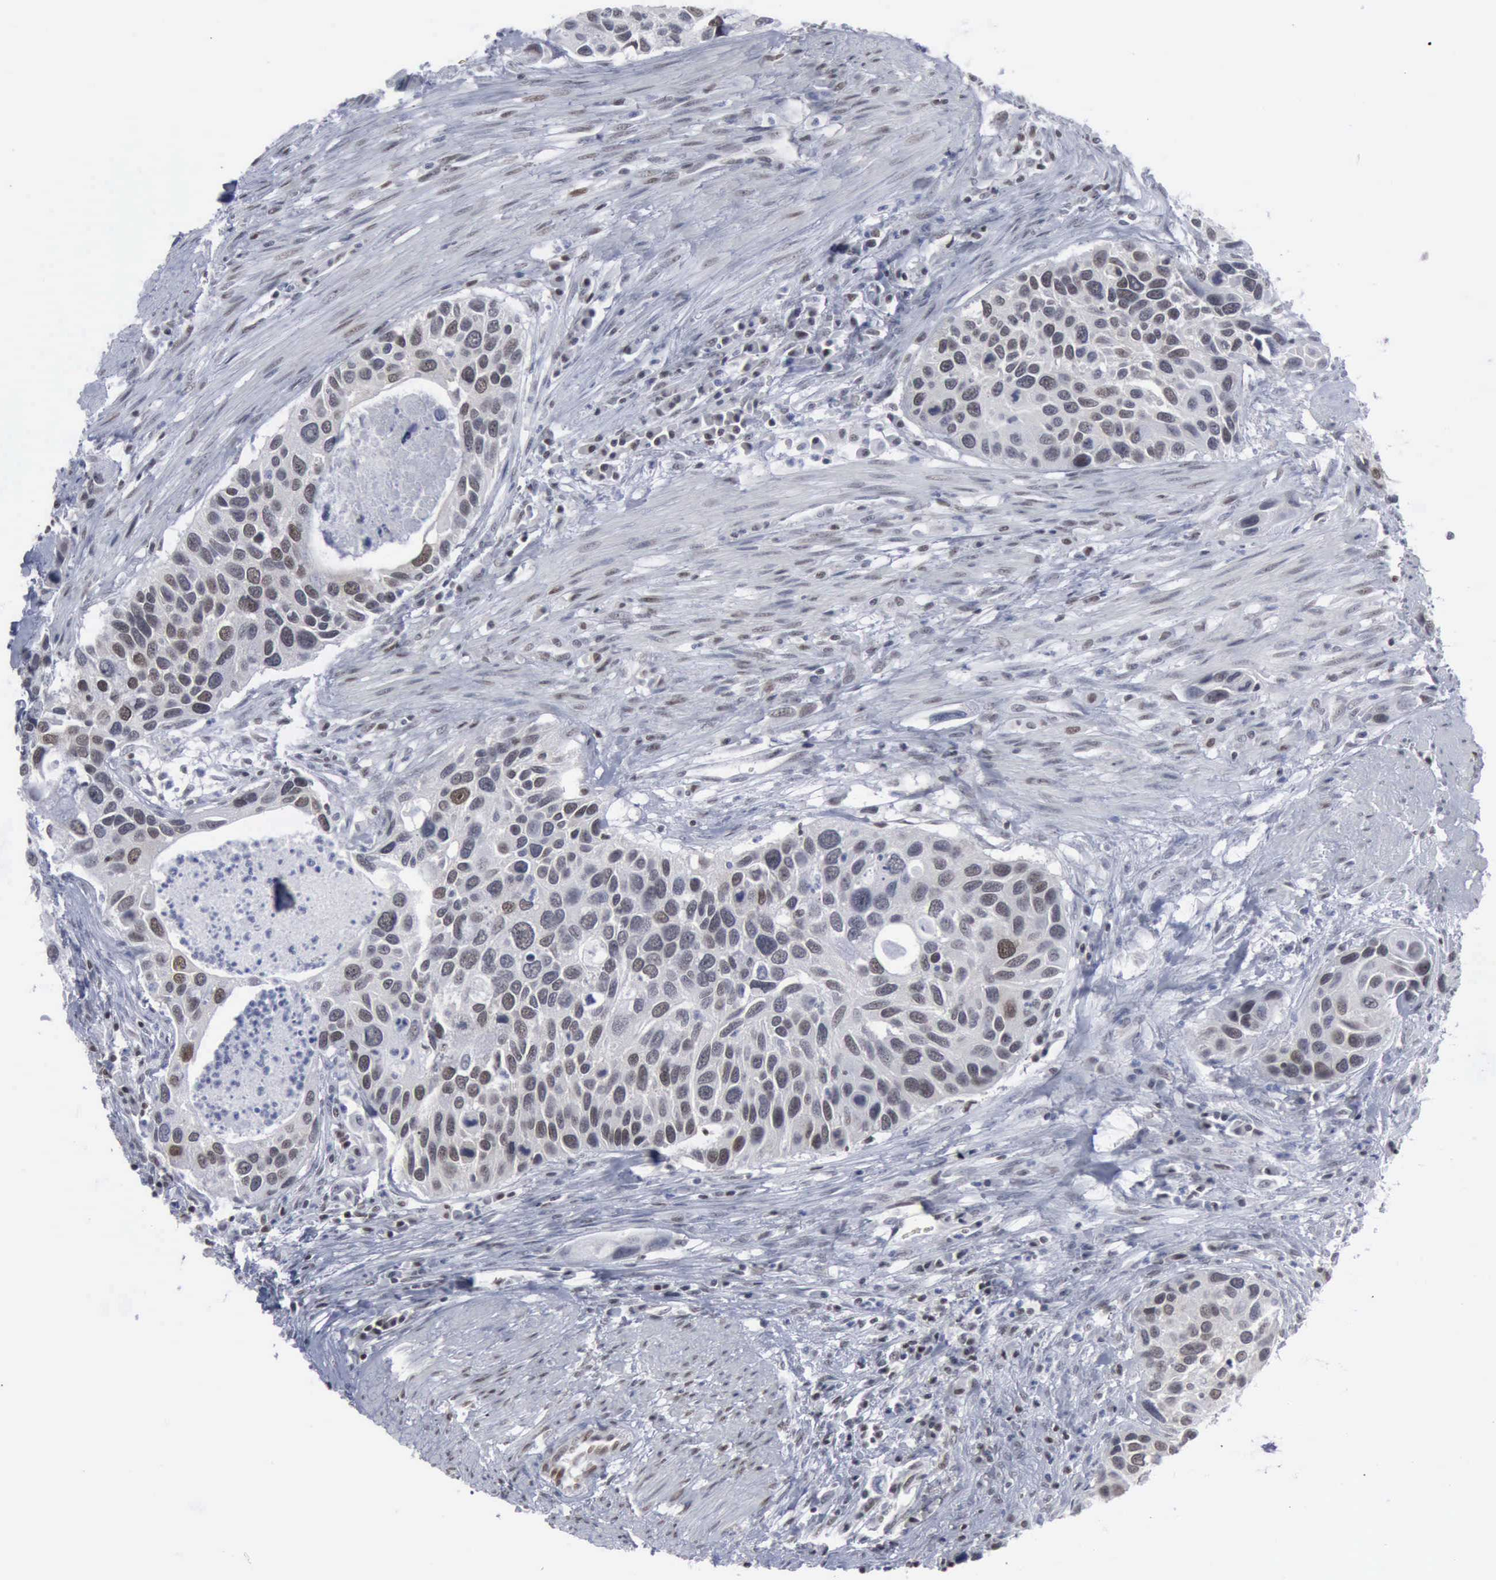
{"staining": {"intensity": "weak", "quantity": "25%-75%", "location": "nuclear"}, "tissue": "urothelial cancer", "cell_type": "Tumor cells", "image_type": "cancer", "snomed": [{"axis": "morphology", "description": "Urothelial carcinoma, High grade"}, {"axis": "topography", "description": "Urinary bladder"}], "caption": "IHC micrograph of neoplastic tissue: human high-grade urothelial carcinoma stained using IHC displays low levels of weak protein expression localized specifically in the nuclear of tumor cells, appearing as a nuclear brown color.", "gene": "XPA", "patient": {"sex": "male", "age": 66}}